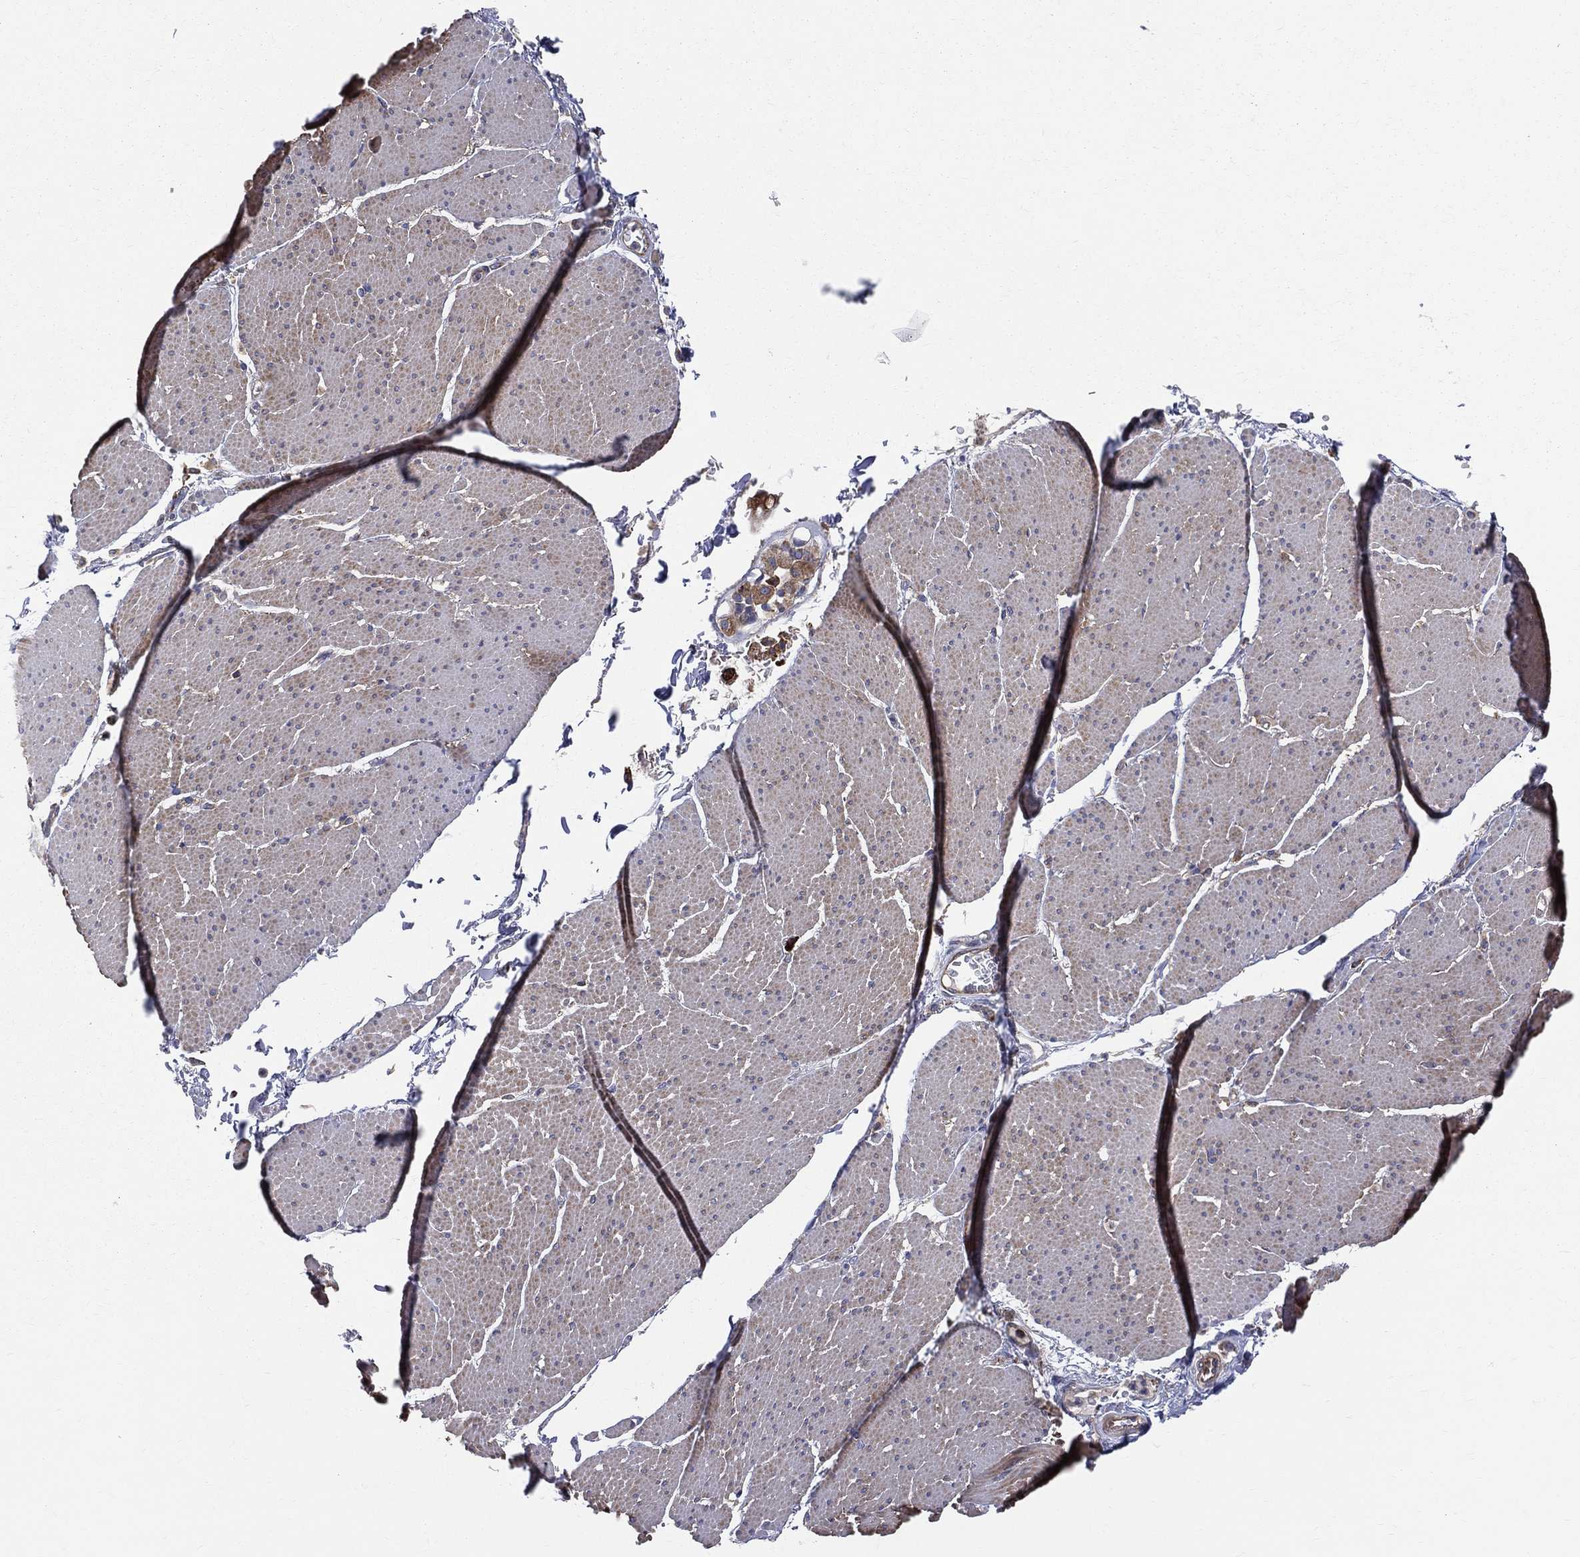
{"staining": {"intensity": "moderate", "quantity": "25%-75%", "location": "cytoplasmic/membranous"}, "tissue": "smooth muscle", "cell_type": "Smooth muscle cells", "image_type": "normal", "snomed": [{"axis": "morphology", "description": "Normal tissue, NOS"}, {"axis": "topography", "description": "Smooth muscle"}, {"axis": "topography", "description": "Anal"}], "caption": "Immunohistochemistry (IHC) of benign smooth muscle exhibits medium levels of moderate cytoplasmic/membranous positivity in approximately 25%-75% of smooth muscle cells. The protein is stained brown, and the nuclei are stained in blue (DAB (3,3'-diaminobenzidine) IHC with brightfield microscopy, high magnification).", "gene": "MIX23", "patient": {"sex": "male", "age": 83}}